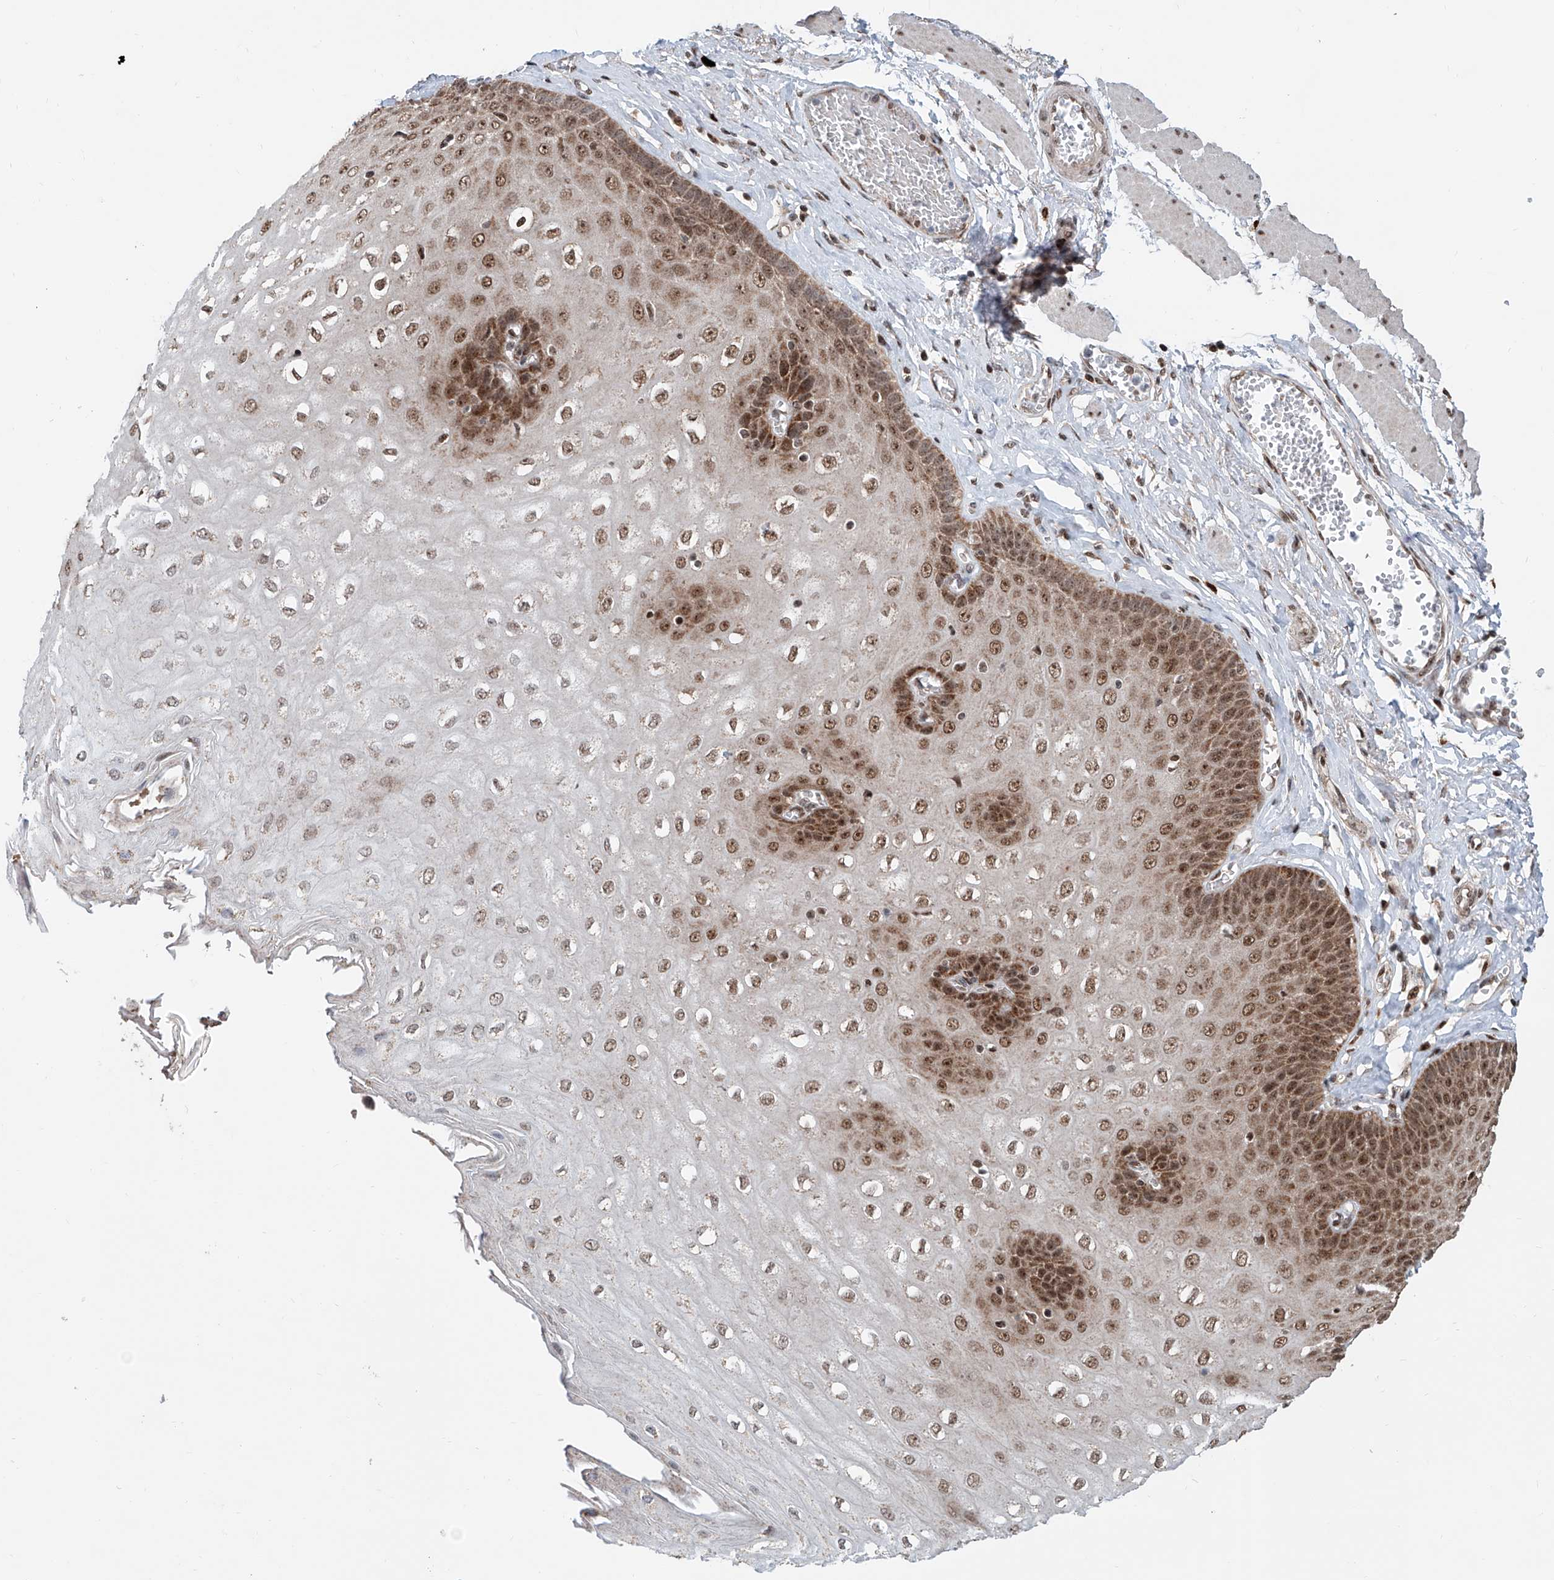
{"staining": {"intensity": "strong", "quantity": ">75%", "location": "cytoplasmic/membranous,nuclear"}, "tissue": "esophagus", "cell_type": "Squamous epithelial cells", "image_type": "normal", "snomed": [{"axis": "morphology", "description": "Normal tissue, NOS"}, {"axis": "topography", "description": "Esophagus"}], "caption": "Esophagus stained for a protein demonstrates strong cytoplasmic/membranous,nuclear positivity in squamous epithelial cells. The protein of interest is shown in brown color, while the nuclei are stained blue.", "gene": "SDE2", "patient": {"sex": "male", "age": 60}}